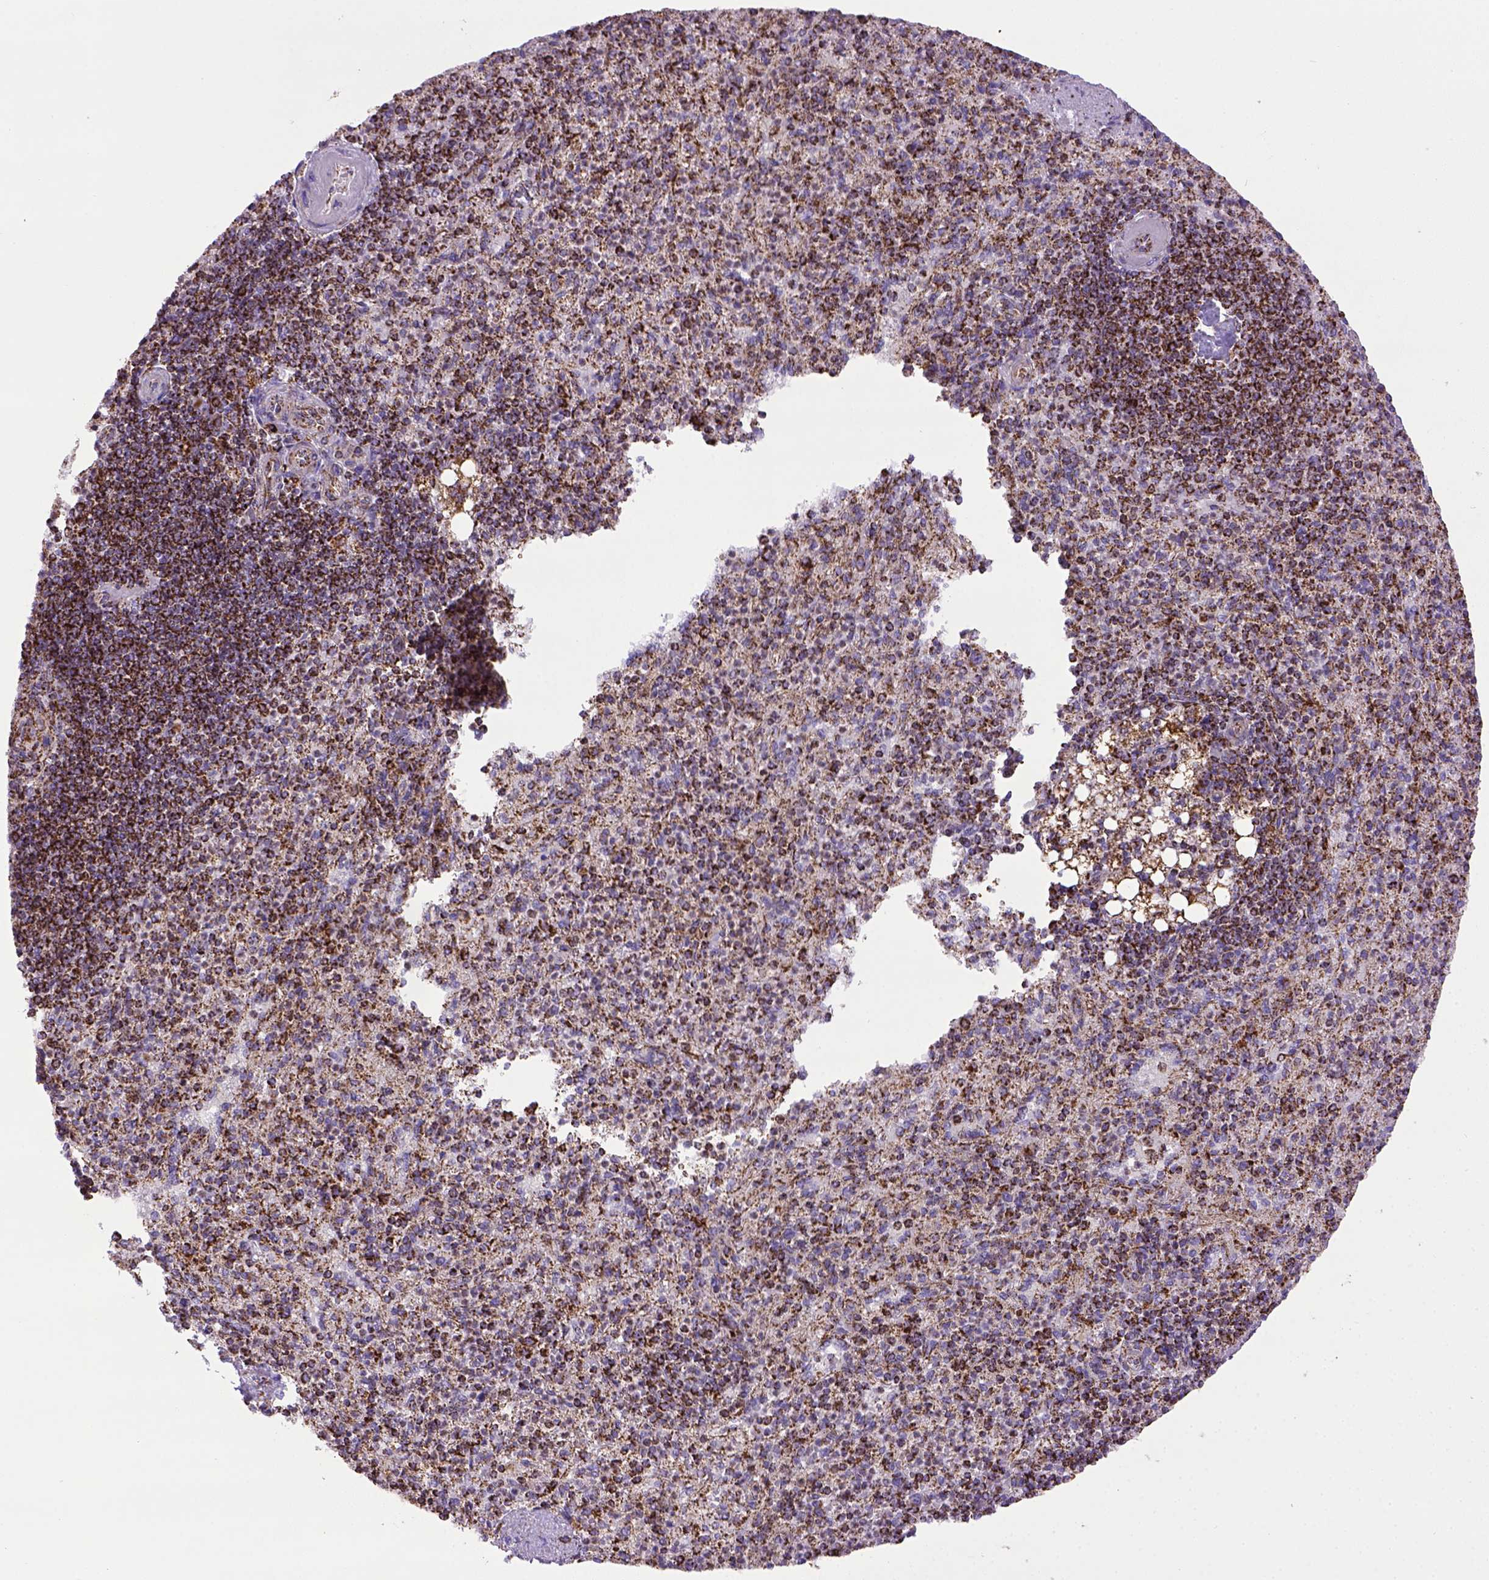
{"staining": {"intensity": "strong", "quantity": ">75%", "location": "cytoplasmic/membranous"}, "tissue": "spleen", "cell_type": "Cells in red pulp", "image_type": "normal", "snomed": [{"axis": "morphology", "description": "Normal tissue, NOS"}, {"axis": "topography", "description": "Spleen"}], "caption": "Brown immunohistochemical staining in normal spleen exhibits strong cytoplasmic/membranous positivity in about >75% of cells in red pulp. Ihc stains the protein of interest in brown and the nuclei are stained blue.", "gene": "MT", "patient": {"sex": "female", "age": 74}}